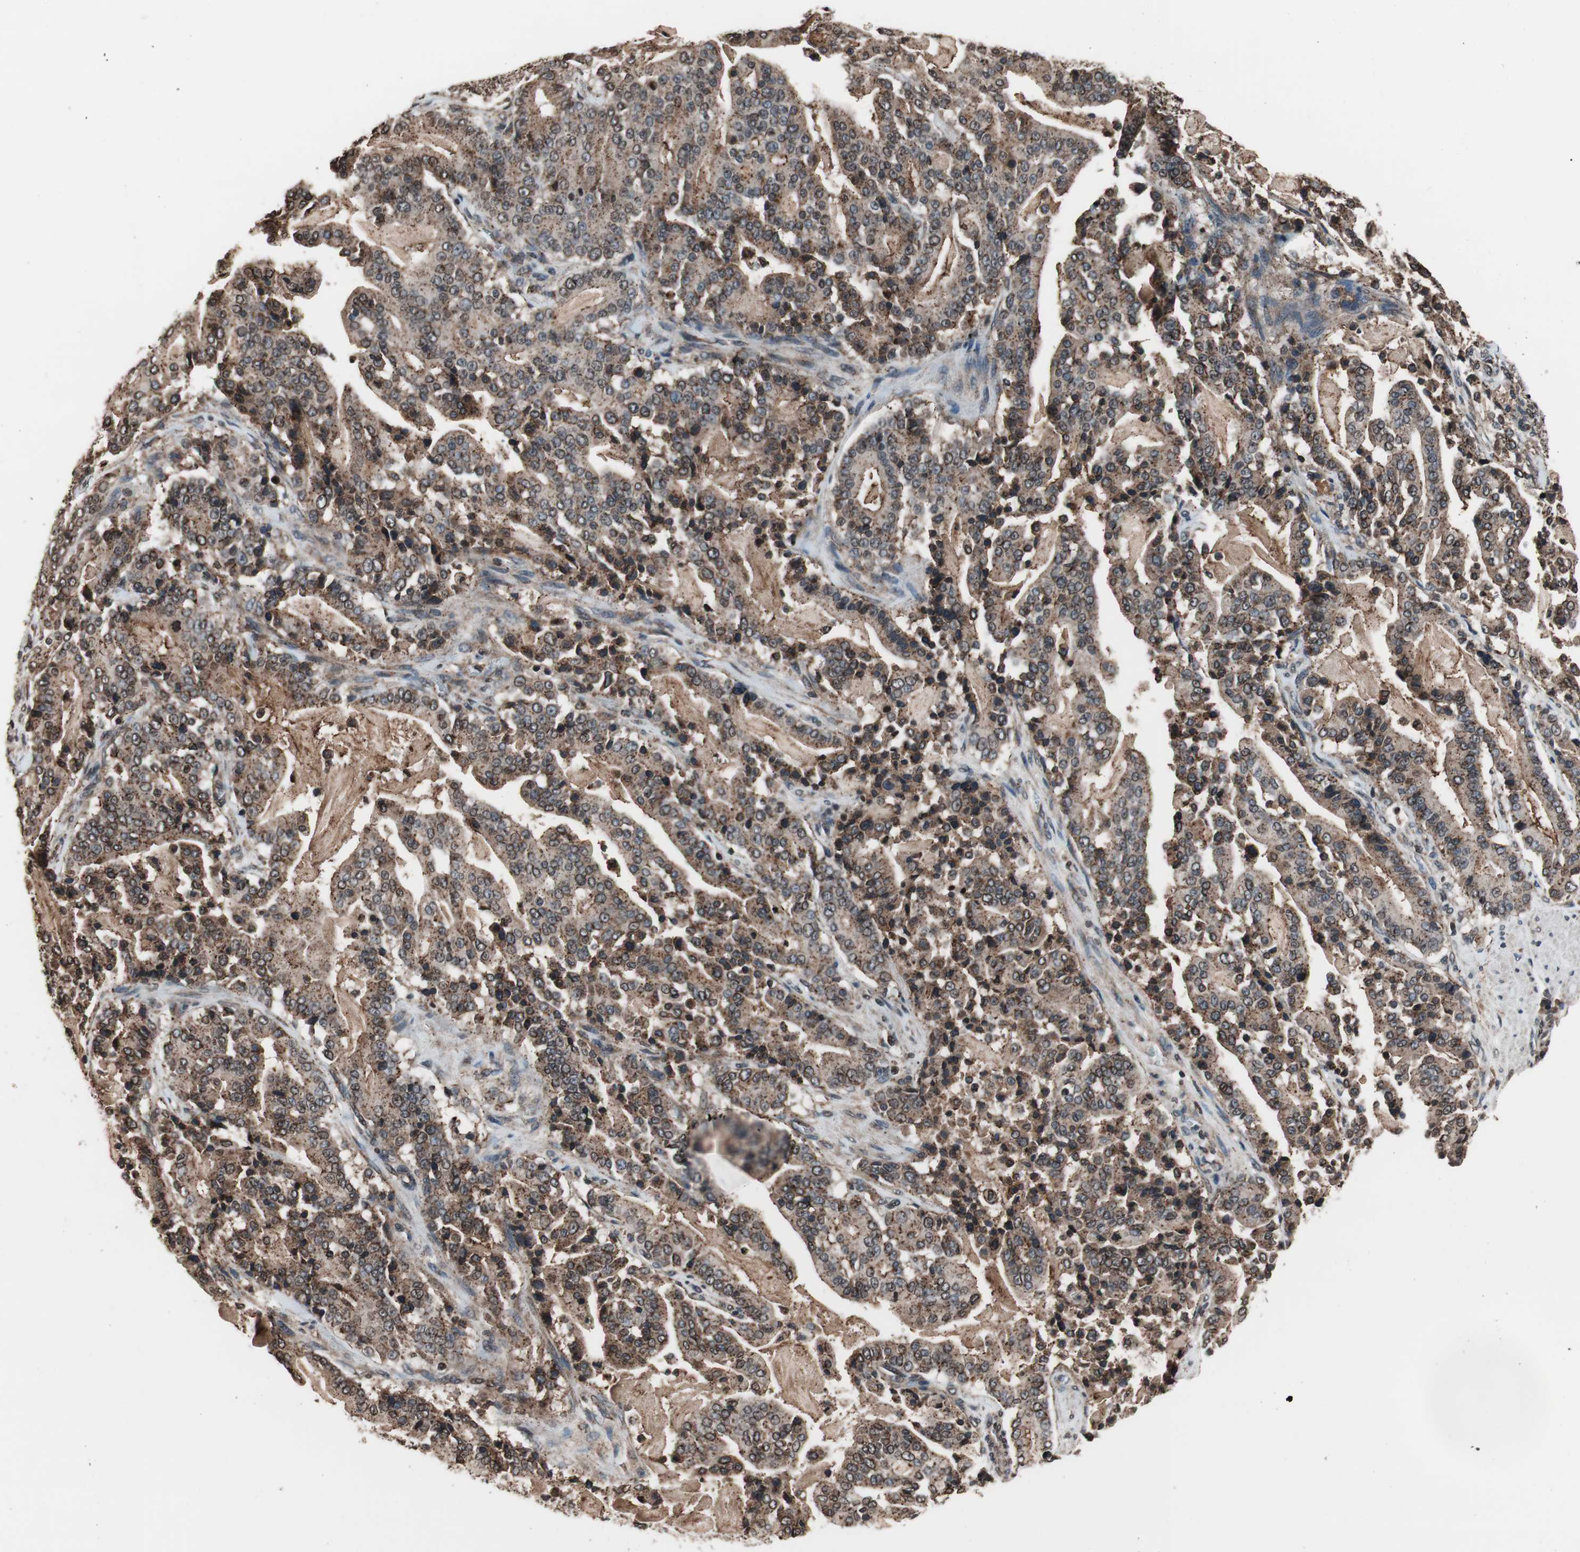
{"staining": {"intensity": "weak", "quantity": ">75%", "location": "cytoplasmic/membranous"}, "tissue": "pancreatic cancer", "cell_type": "Tumor cells", "image_type": "cancer", "snomed": [{"axis": "morphology", "description": "Adenocarcinoma, NOS"}, {"axis": "topography", "description": "Pancreas"}], "caption": "IHC of pancreatic adenocarcinoma demonstrates low levels of weak cytoplasmic/membranous positivity in approximately >75% of tumor cells. (DAB (3,3'-diaminobenzidine) IHC, brown staining for protein, blue staining for nuclei).", "gene": "RFC1", "patient": {"sex": "male", "age": 63}}